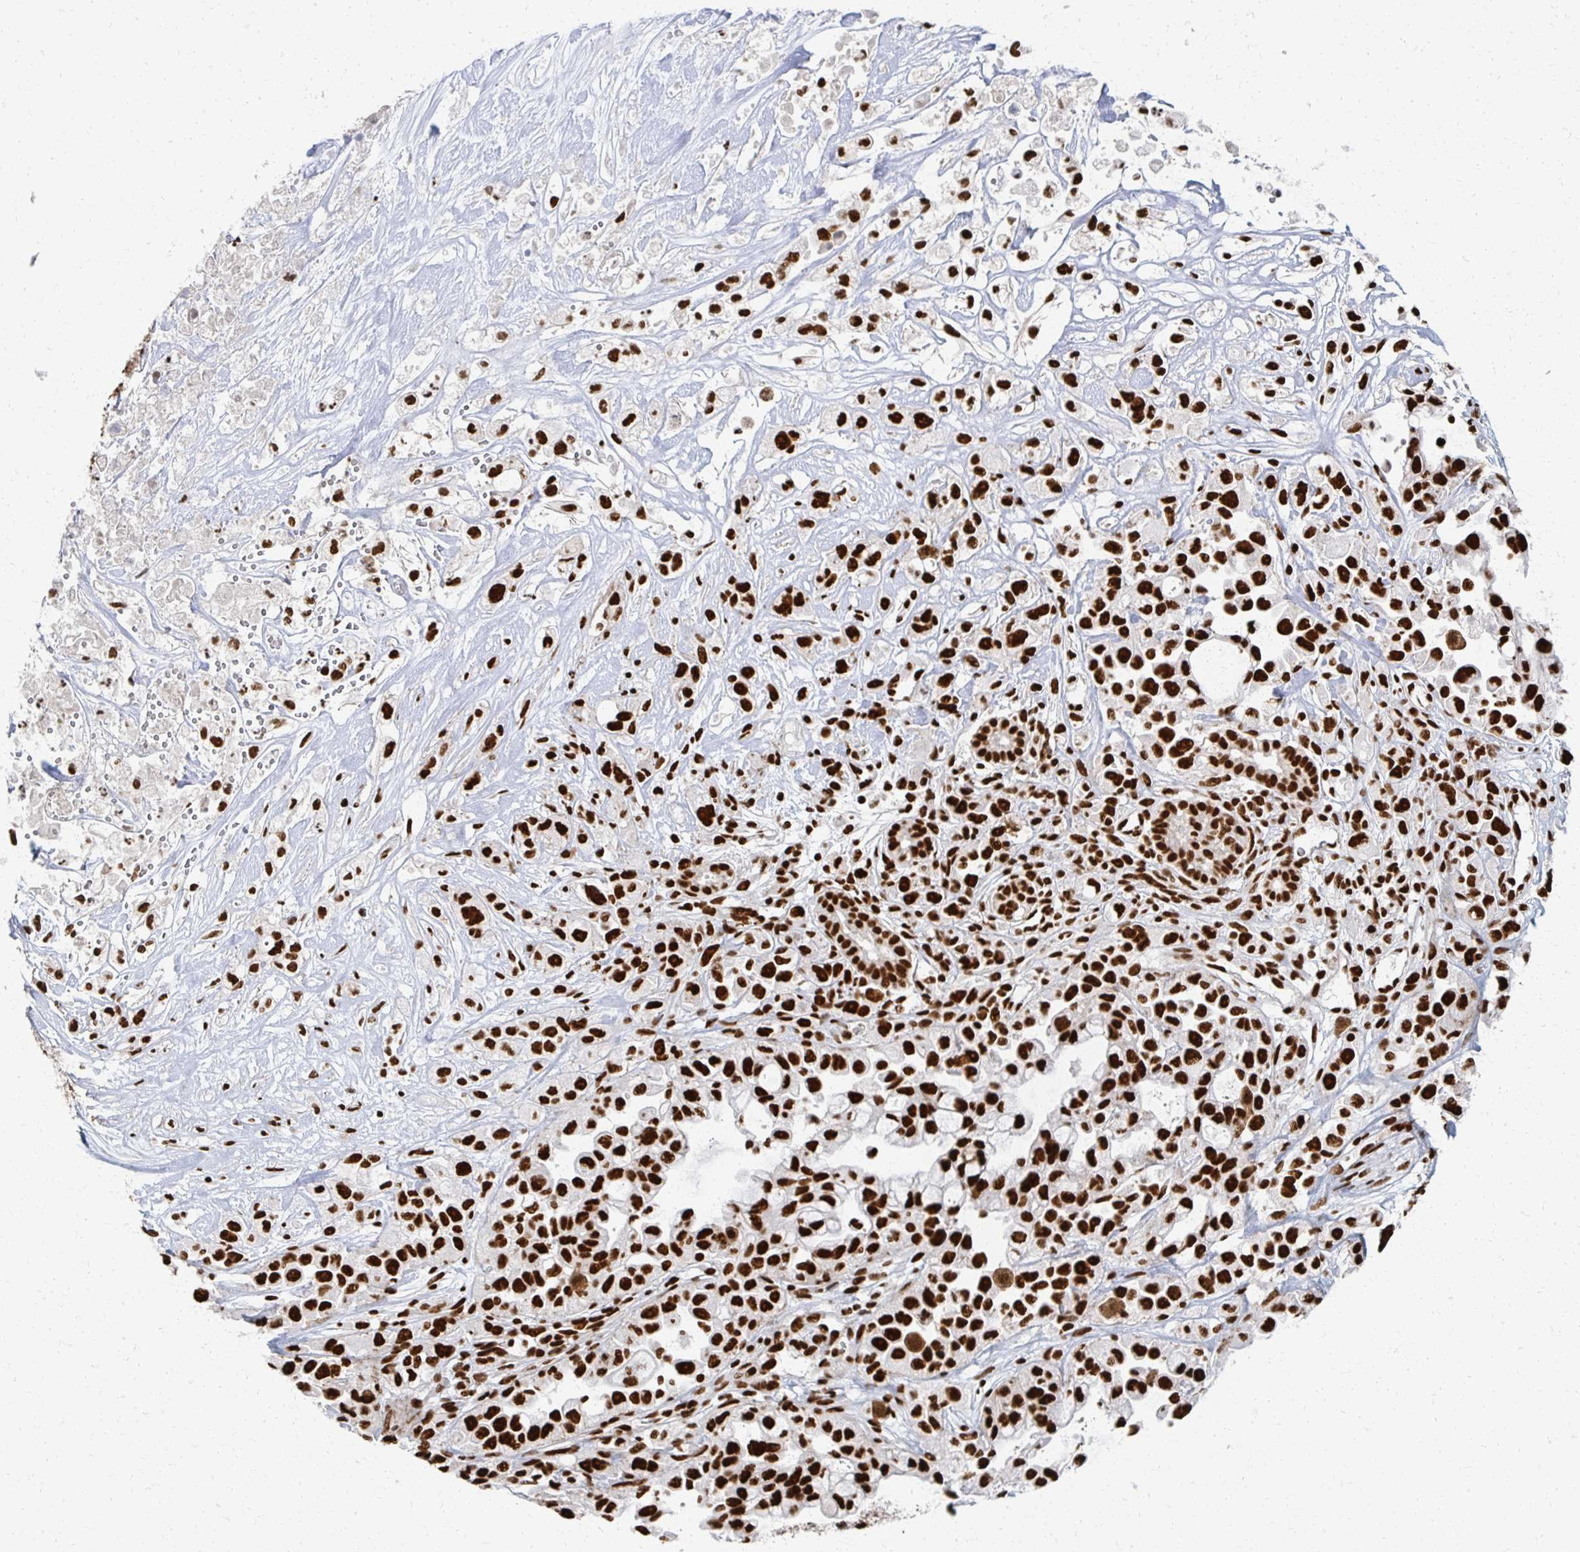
{"staining": {"intensity": "strong", "quantity": ">75%", "location": "nuclear"}, "tissue": "pancreatic cancer", "cell_type": "Tumor cells", "image_type": "cancer", "snomed": [{"axis": "morphology", "description": "Adenocarcinoma, NOS"}, {"axis": "topography", "description": "Pancreas"}], "caption": "The immunohistochemical stain shows strong nuclear staining in tumor cells of pancreatic cancer (adenocarcinoma) tissue.", "gene": "RBBP7", "patient": {"sex": "male", "age": 44}}